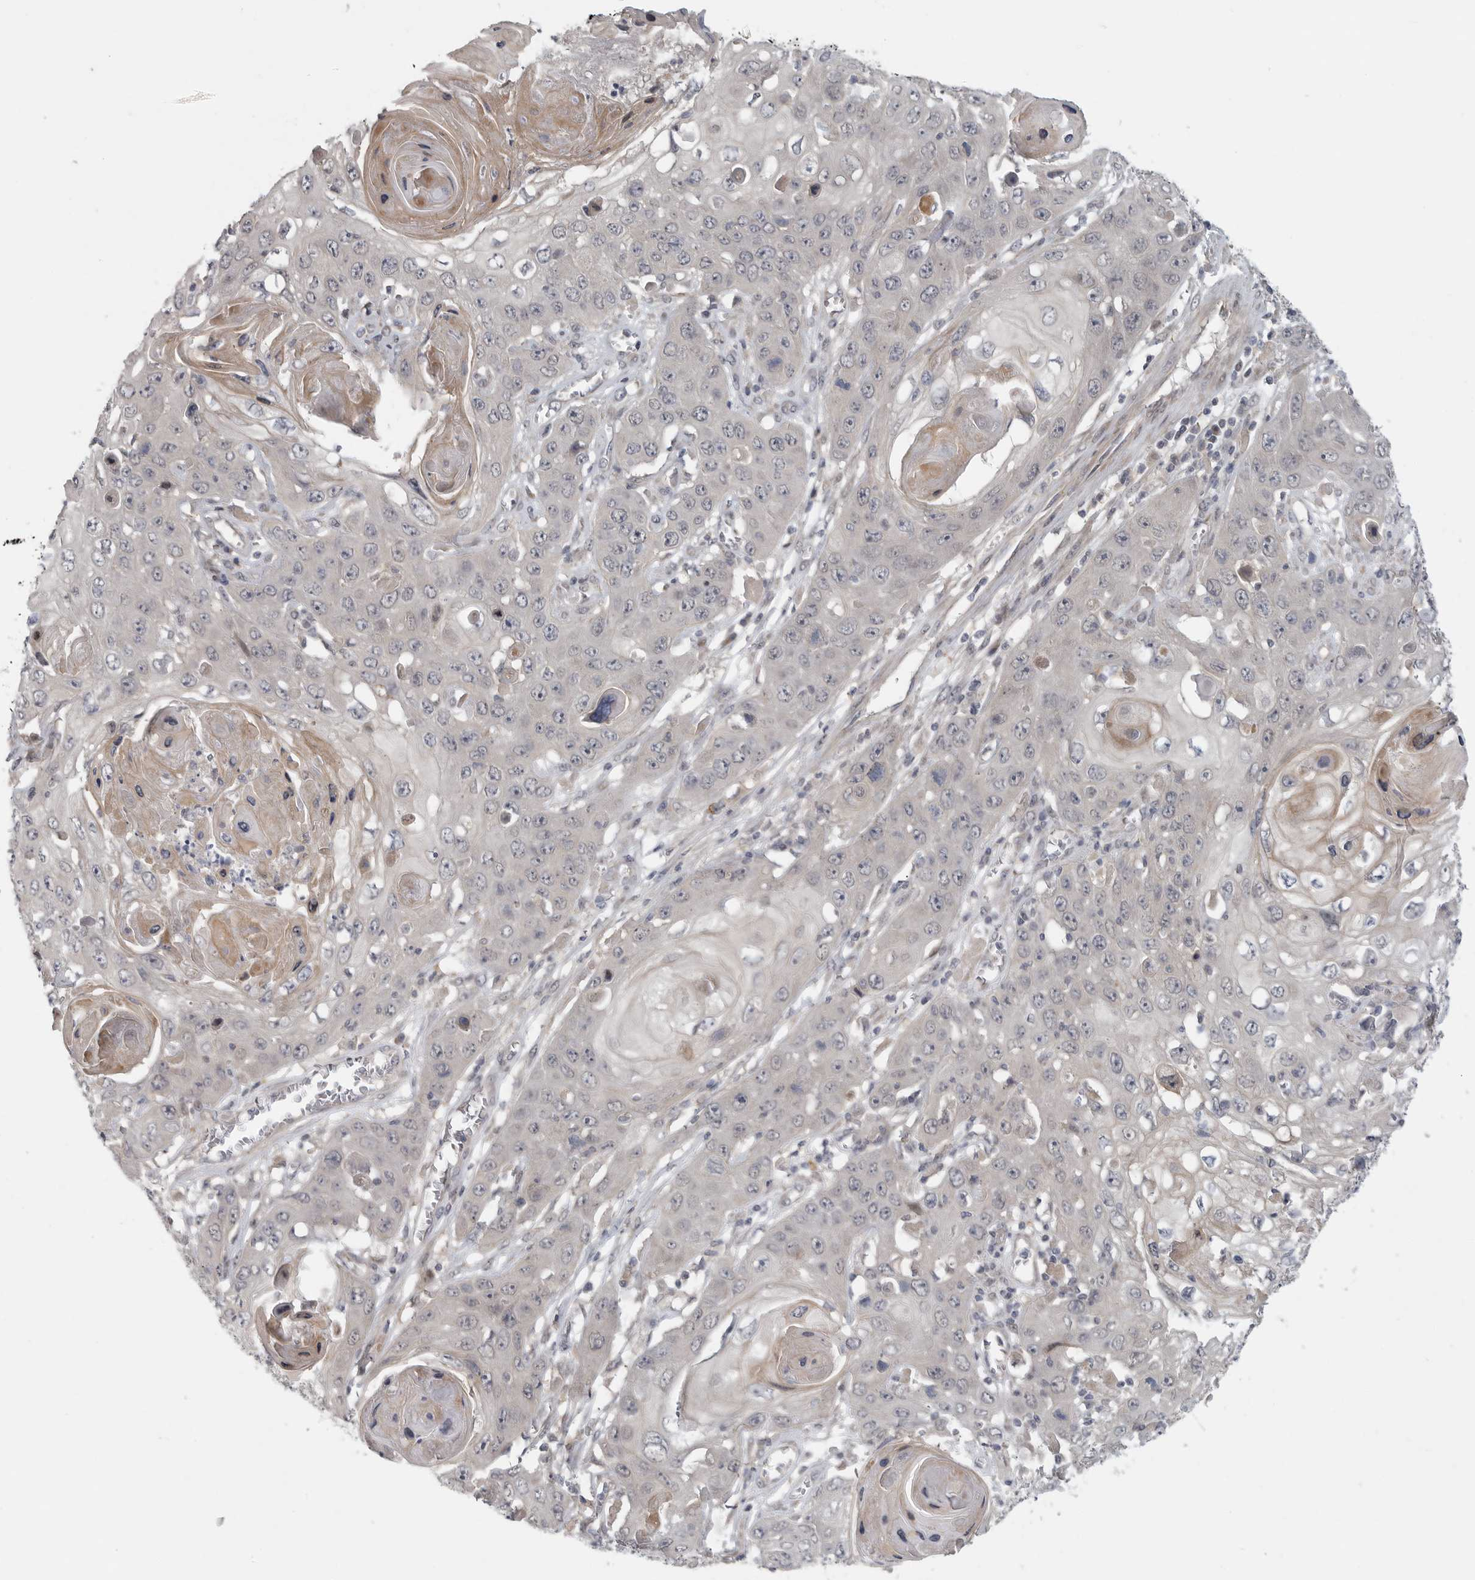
{"staining": {"intensity": "negative", "quantity": "none", "location": "none"}, "tissue": "skin cancer", "cell_type": "Tumor cells", "image_type": "cancer", "snomed": [{"axis": "morphology", "description": "Squamous cell carcinoma, NOS"}, {"axis": "topography", "description": "Skin"}], "caption": "Immunohistochemistry (IHC) of human skin squamous cell carcinoma reveals no staining in tumor cells. (DAB immunohistochemistry (IHC), high magnification).", "gene": "FBXO43", "patient": {"sex": "male", "age": 55}}